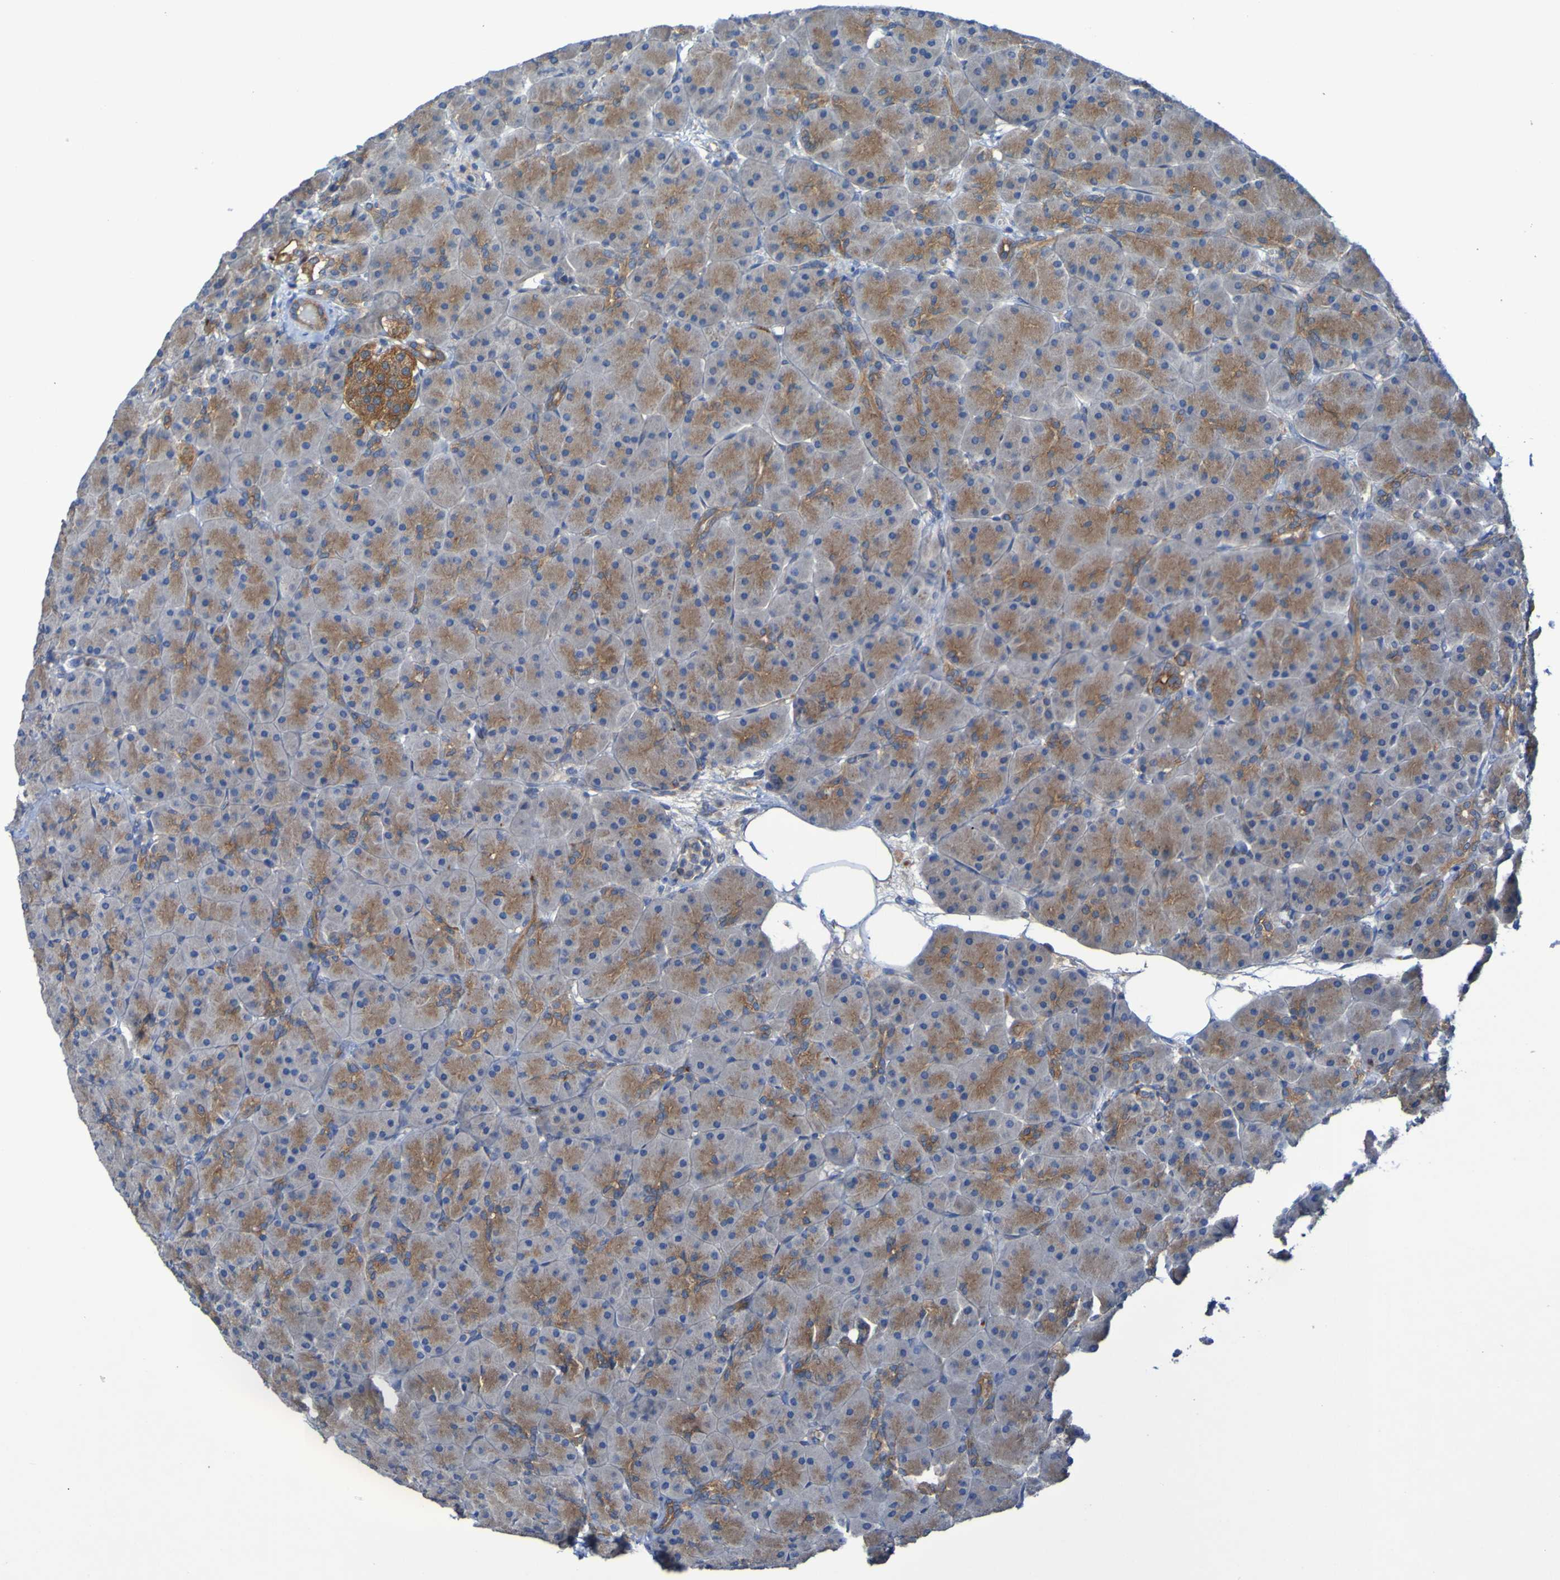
{"staining": {"intensity": "moderate", "quantity": ">75%", "location": "cytoplasmic/membranous"}, "tissue": "pancreas", "cell_type": "Exocrine glandular cells", "image_type": "normal", "snomed": [{"axis": "morphology", "description": "Normal tissue, NOS"}, {"axis": "topography", "description": "Pancreas"}], "caption": "Protein staining by immunohistochemistry shows moderate cytoplasmic/membranous staining in approximately >75% of exocrine glandular cells in unremarkable pancreas.", "gene": "ARHGEF16", "patient": {"sex": "male", "age": 66}}